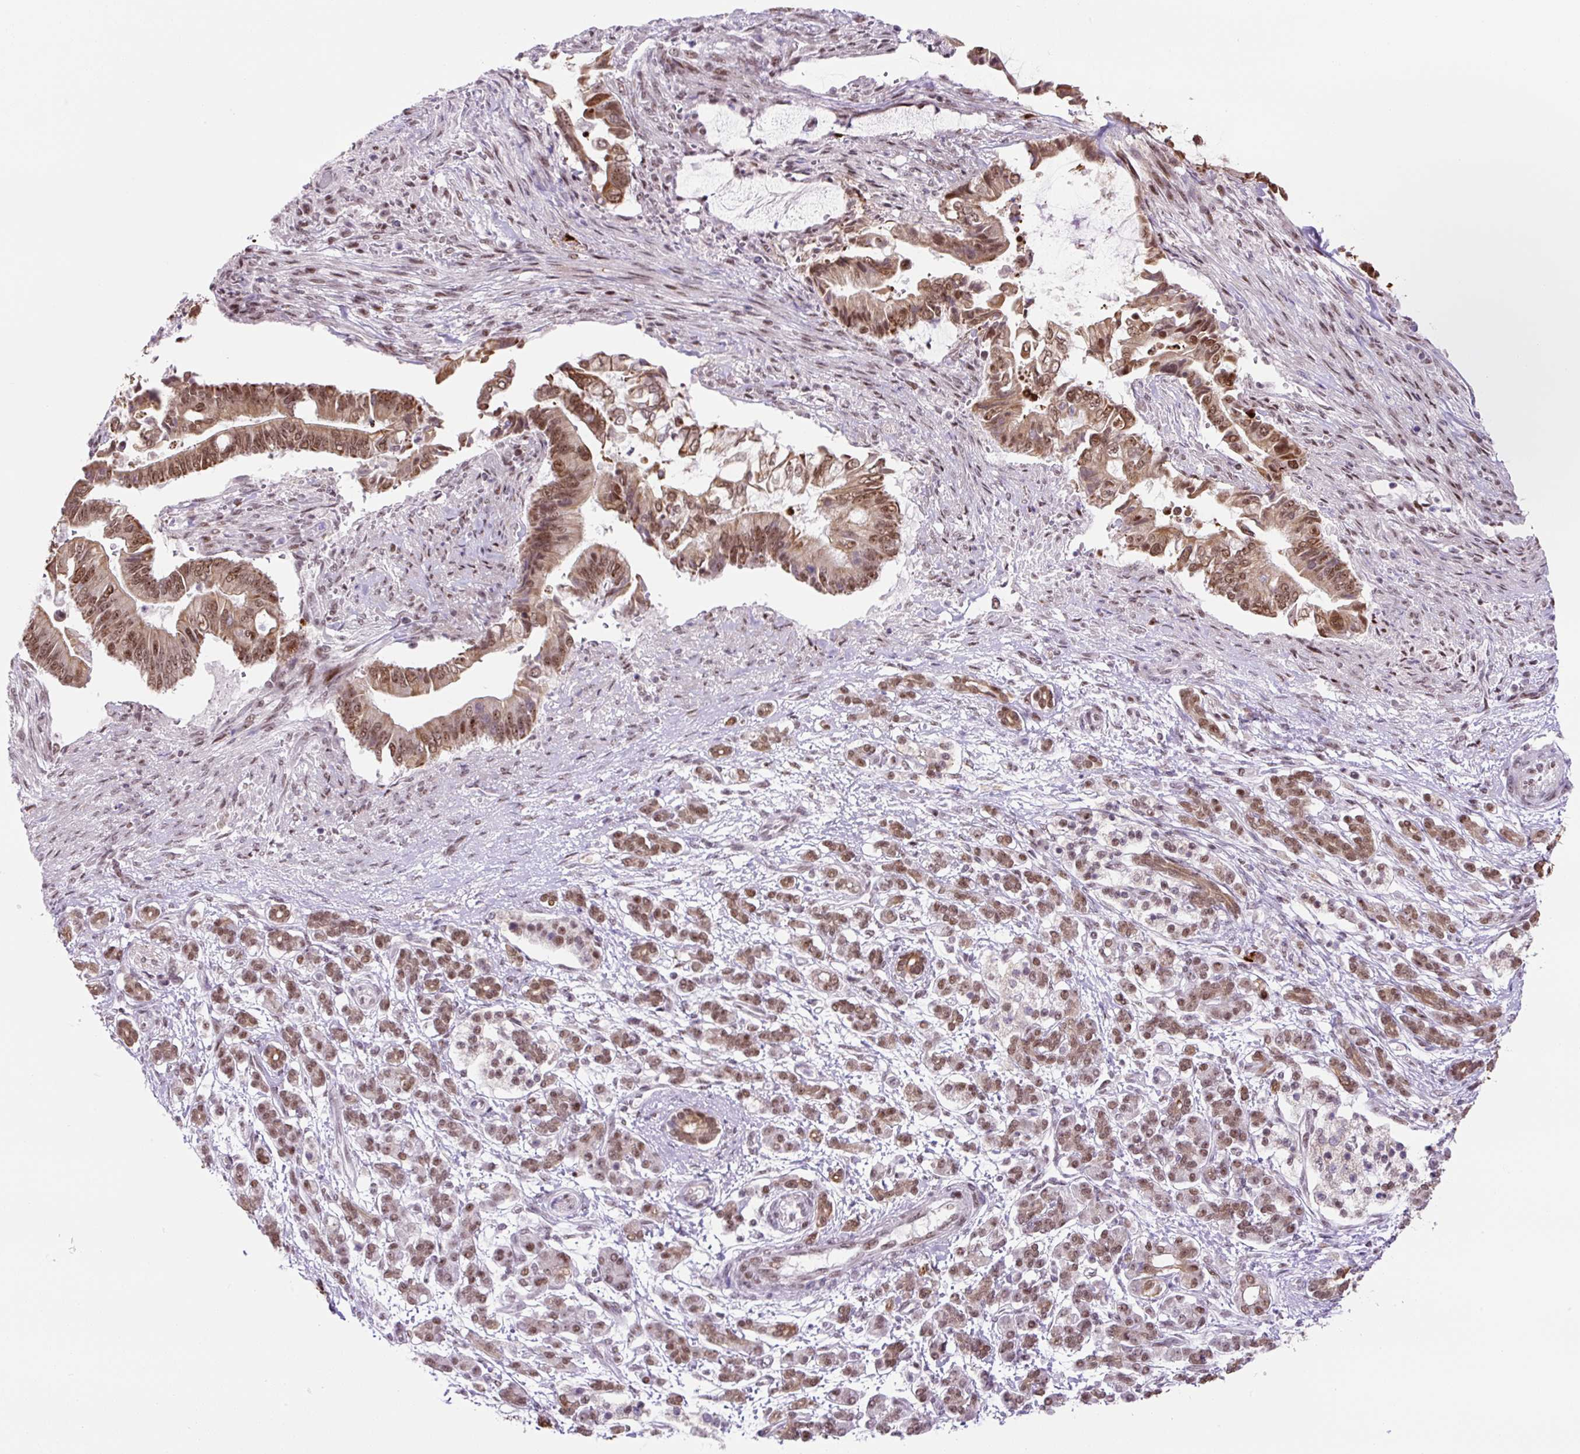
{"staining": {"intensity": "moderate", "quantity": ">75%", "location": "nuclear"}, "tissue": "pancreatic cancer", "cell_type": "Tumor cells", "image_type": "cancer", "snomed": [{"axis": "morphology", "description": "Adenocarcinoma, NOS"}, {"axis": "topography", "description": "Pancreas"}], "caption": "Tumor cells display medium levels of moderate nuclear staining in approximately >75% of cells in human pancreatic adenocarcinoma.", "gene": "TAF1A", "patient": {"sex": "male", "age": 68}}